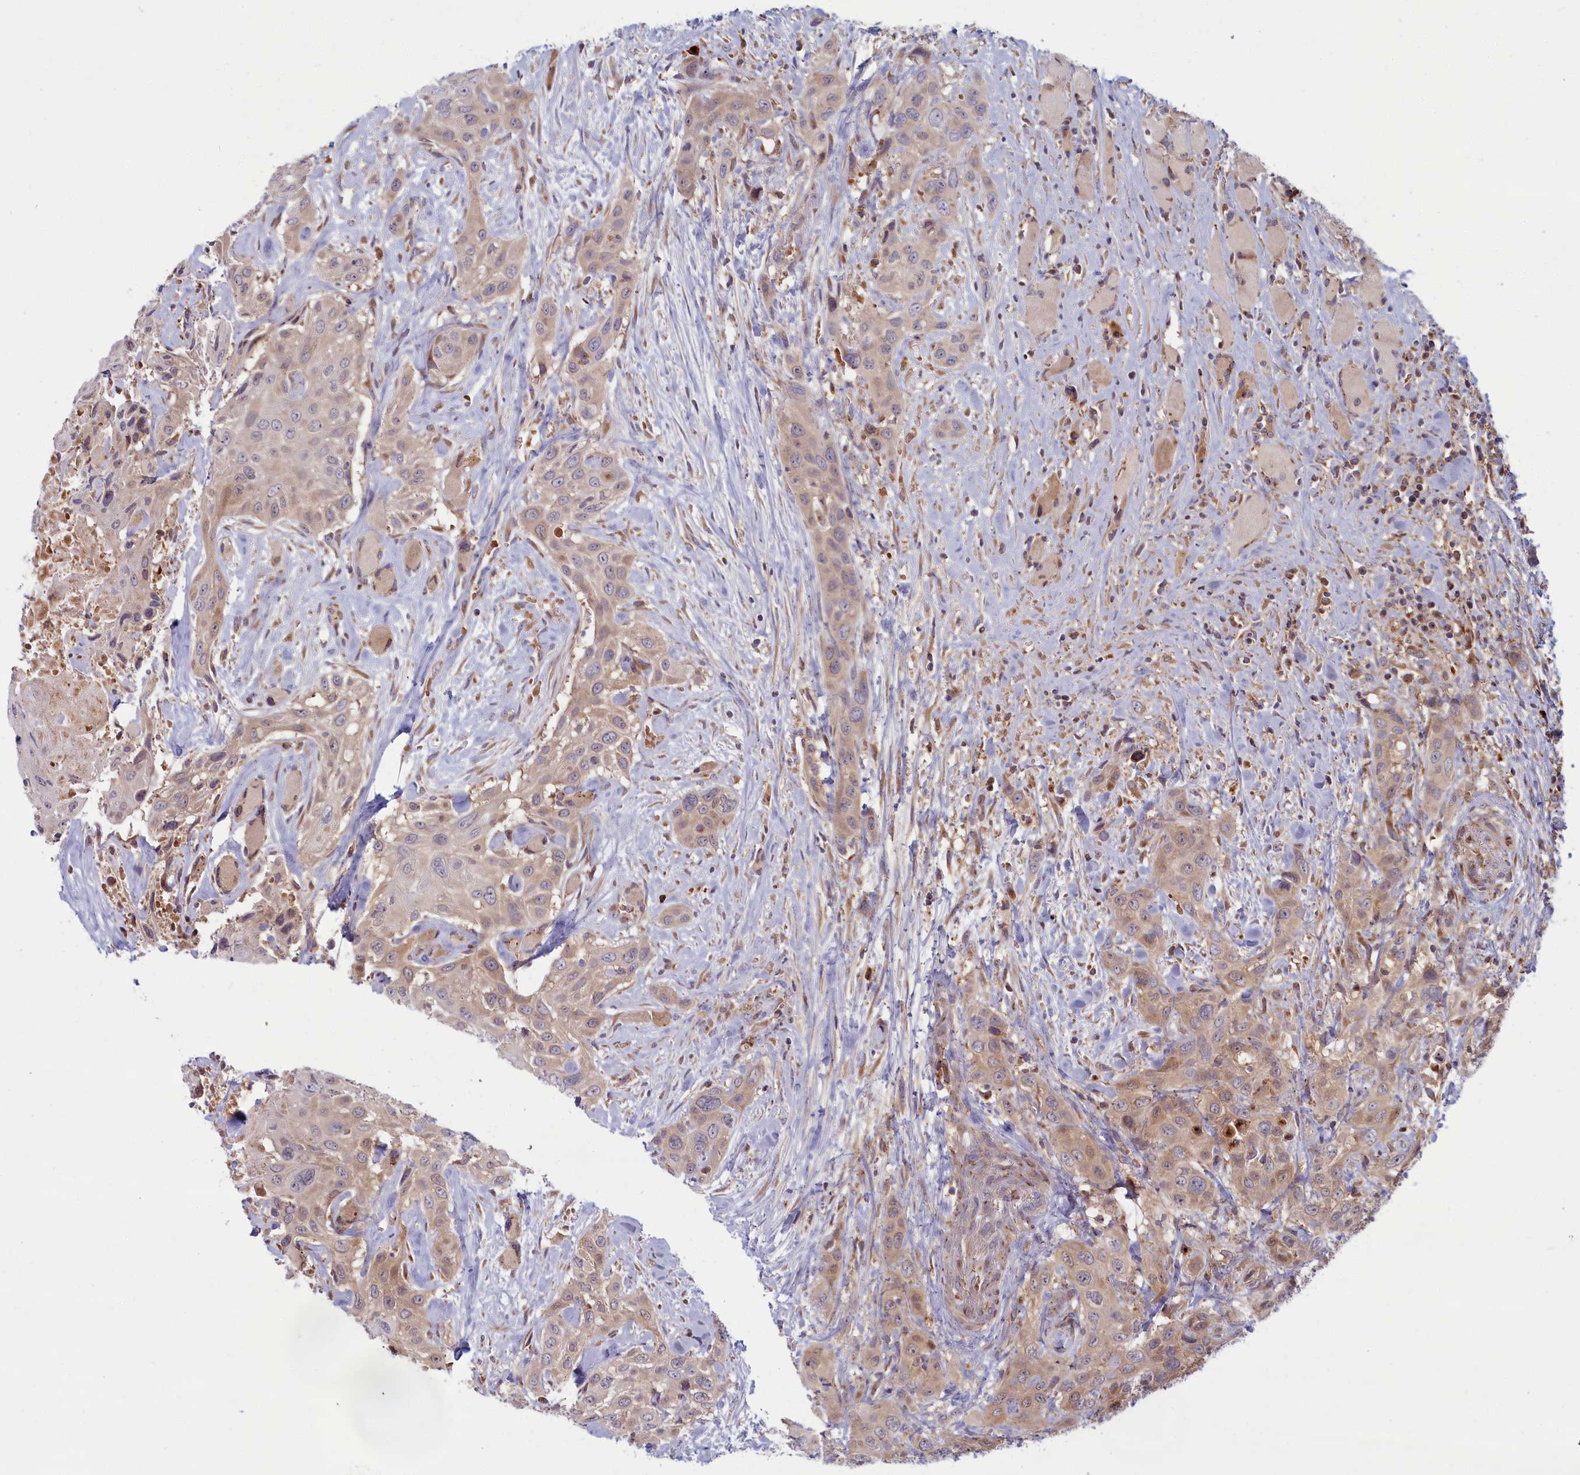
{"staining": {"intensity": "weak", "quantity": "25%-75%", "location": "cytoplasmic/membranous"}, "tissue": "head and neck cancer", "cell_type": "Tumor cells", "image_type": "cancer", "snomed": [{"axis": "morphology", "description": "Squamous cell carcinoma, NOS"}, {"axis": "topography", "description": "Head-Neck"}], "caption": "Immunohistochemistry histopathology image of neoplastic tissue: human head and neck cancer (squamous cell carcinoma) stained using immunohistochemistry (IHC) exhibits low levels of weak protein expression localized specifically in the cytoplasmic/membranous of tumor cells, appearing as a cytoplasmic/membranous brown color.", "gene": "BLVRB", "patient": {"sex": "male", "age": 81}}